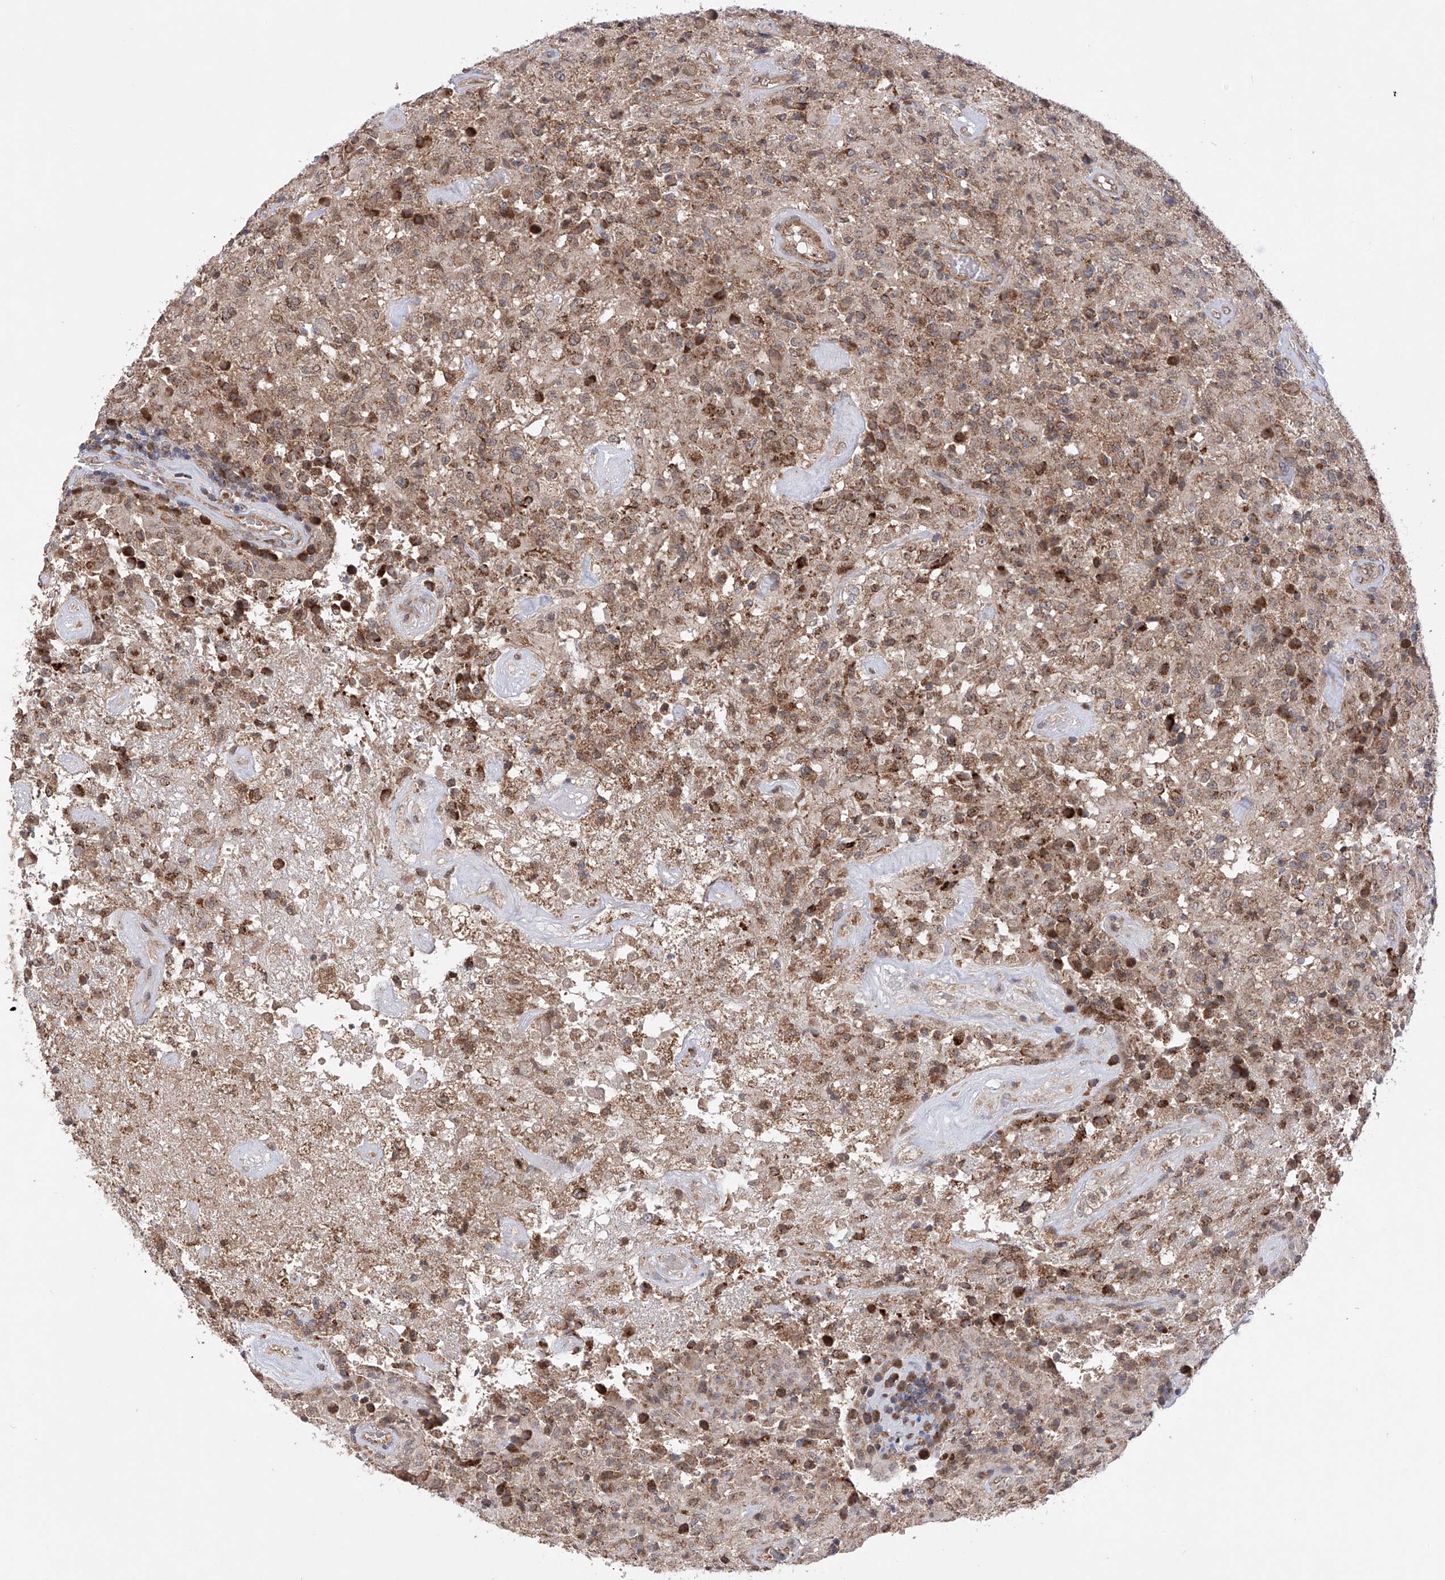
{"staining": {"intensity": "moderate", "quantity": ">75%", "location": "cytoplasmic/membranous"}, "tissue": "glioma", "cell_type": "Tumor cells", "image_type": "cancer", "snomed": [{"axis": "morphology", "description": "Glioma, malignant, High grade"}, {"axis": "topography", "description": "Brain"}], "caption": "Immunohistochemical staining of glioma shows moderate cytoplasmic/membranous protein staining in about >75% of tumor cells.", "gene": "SDHAF4", "patient": {"sex": "female", "age": 57}}